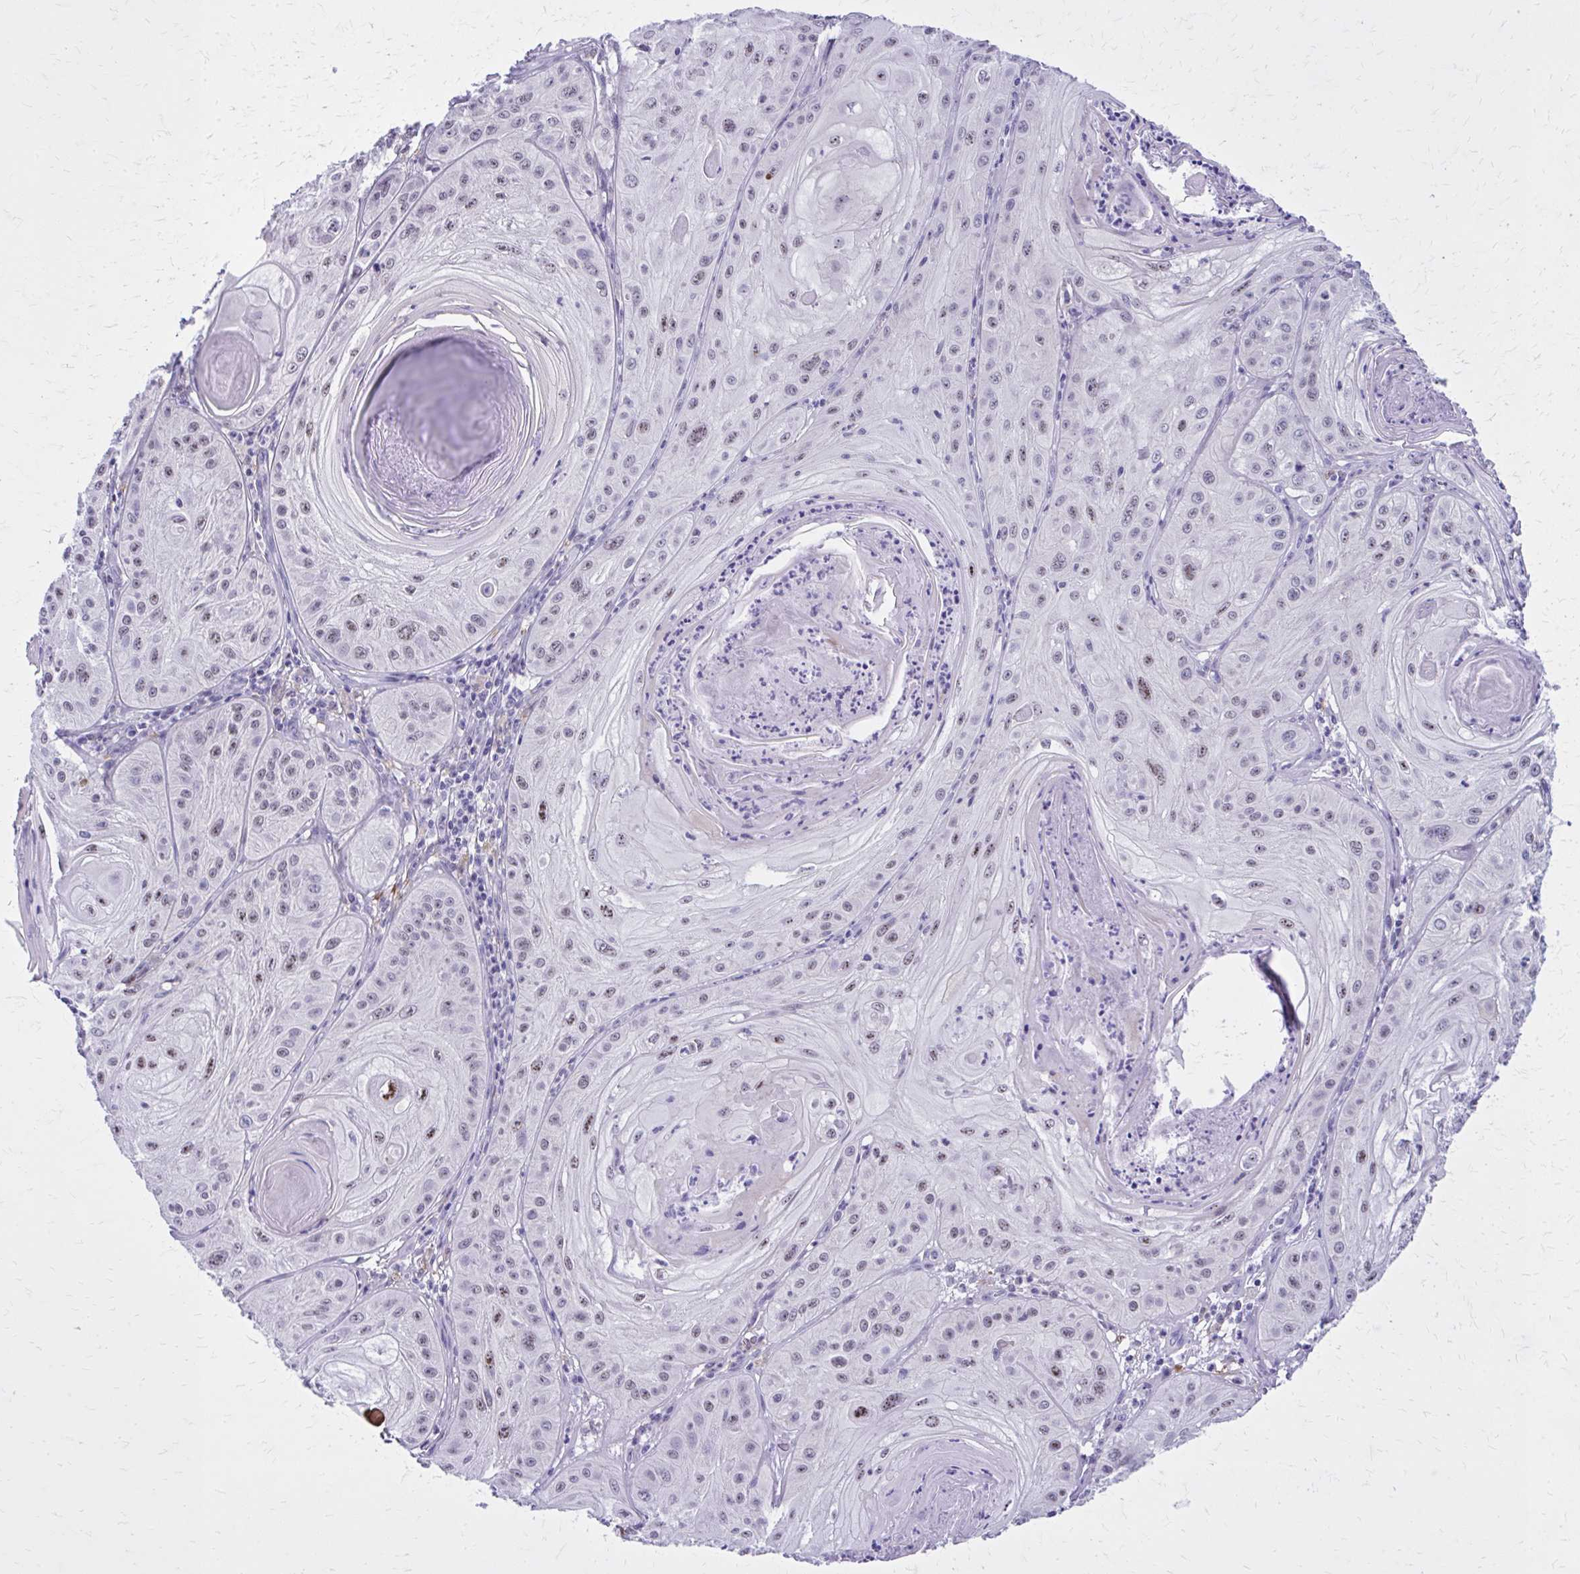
{"staining": {"intensity": "weak", "quantity": "25%-75%", "location": "nuclear"}, "tissue": "skin cancer", "cell_type": "Tumor cells", "image_type": "cancer", "snomed": [{"axis": "morphology", "description": "Squamous cell carcinoma, NOS"}, {"axis": "topography", "description": "Skin"}], "caption": "Protein staining of skin cancer tissue shows weak nuclear staining in about 25%-75% of tumor cells. The staining is performed using DAB (3,3'-diaminobenzidine) brown chromogen to label protein expression. The nuclei are counter-stained blue using hematoxylin.", "gene": "RASL11B", "patient": {"sex": "male", "age": 85}}